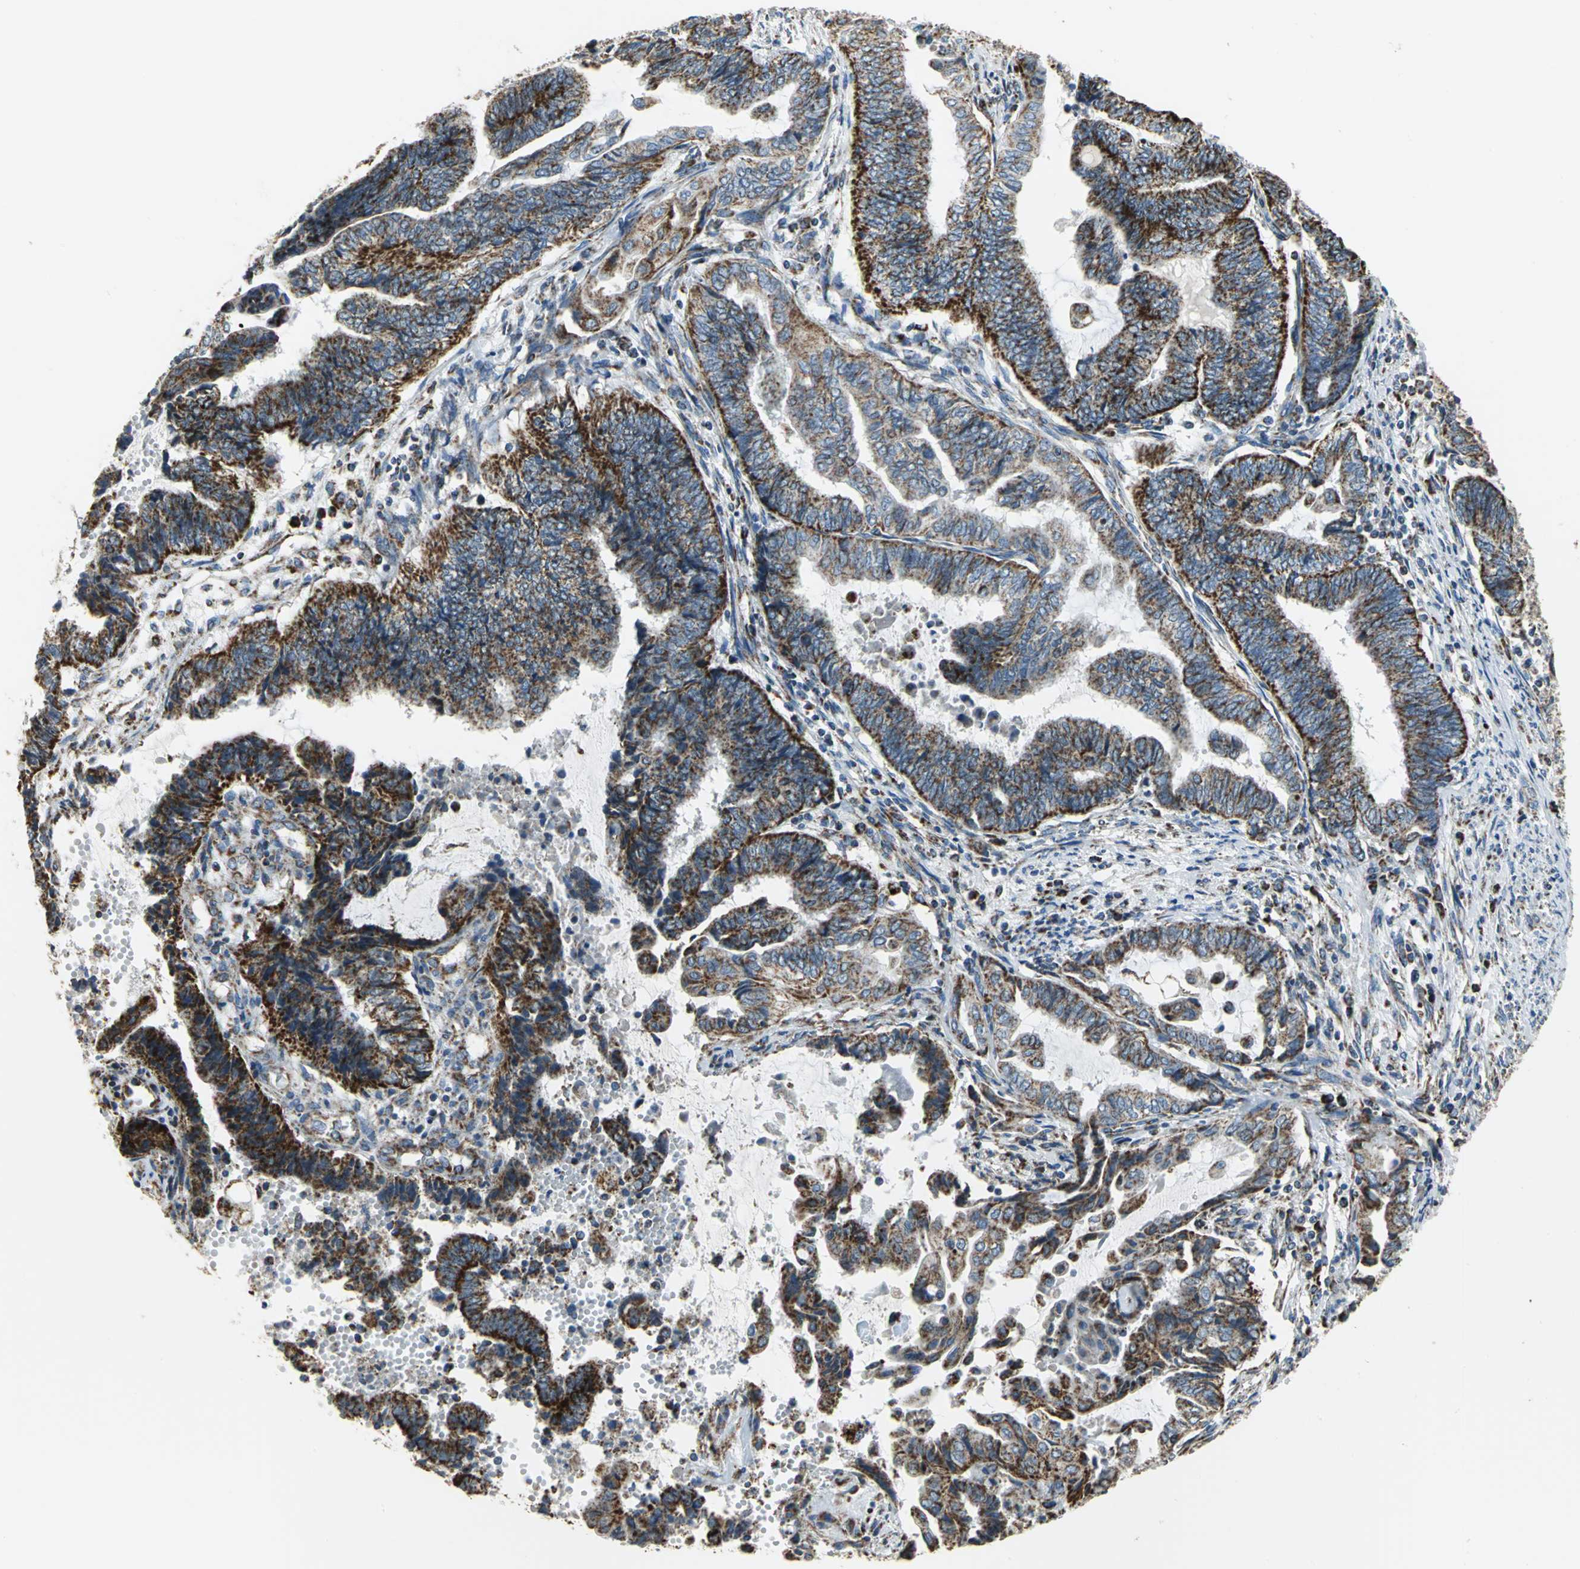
{"staining": {"intensity": "strong", "quantity": "25%-75%", "location": "cytoplasmic/membranous"}, "tissue": "endometrial cancer", "cell_type": "Tumor cells", "image_type": "cancer", "snomed": [{"axis": "morphology", "description": "Adenocarcinoma, NOS"}, {"axis": "topography", "description": "Uterus"}, {"axis": "topography", "description": "Endometrium"}], "caption": "Protein expression analysis of human endometrial cancer reveals strong cytoplasmic/membranous expression in approximately 25%-75% of tumor cells.", "gene": "NTRK1", "patient": {"sex": "female", "age": 70}}